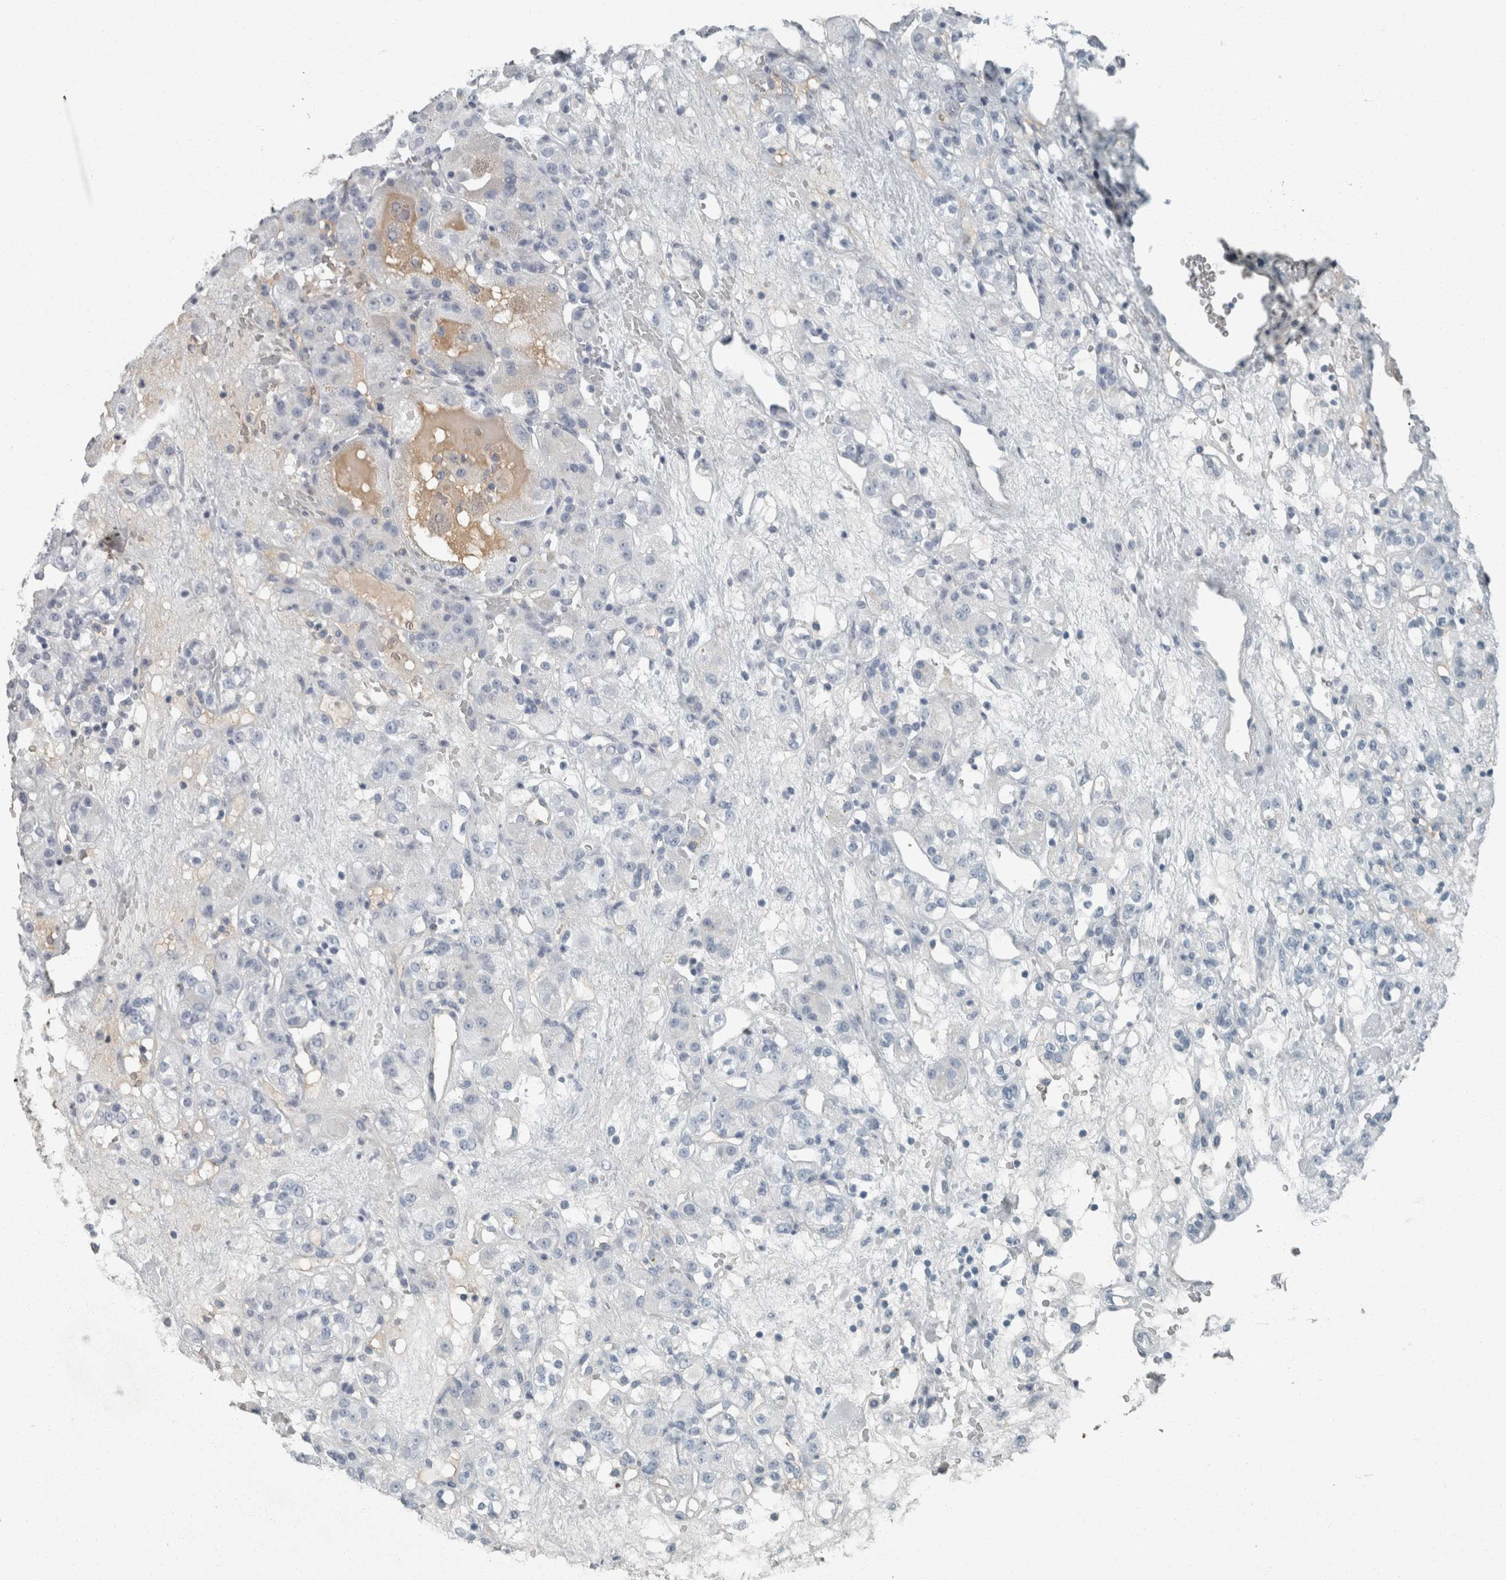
{"staining": {"intensity": "negative", "quantity": "none", "location": "none"}, "tissue": "renal cancer", "cell_type": "Tumor cells", "image_type": "cancer", "snomed": [{"axis": "morphology", "description": "Normal tissue, NOS"}, {"axis": "morphology", "description": "Adenocarcinoma, NOS"}, {"axis": "topography", "description": "Kidney"}], "caption": "Immunohistochemical staining of human renal adenocarcinoma shows no significant expression in tumor cells. (DAB (3,3'-diaminobenzidine) immunohistochemistry visualized using brightfield microscopy, high magnification).", "gene": "CHL1", "patient": {"sex": "male", "age": 61}}